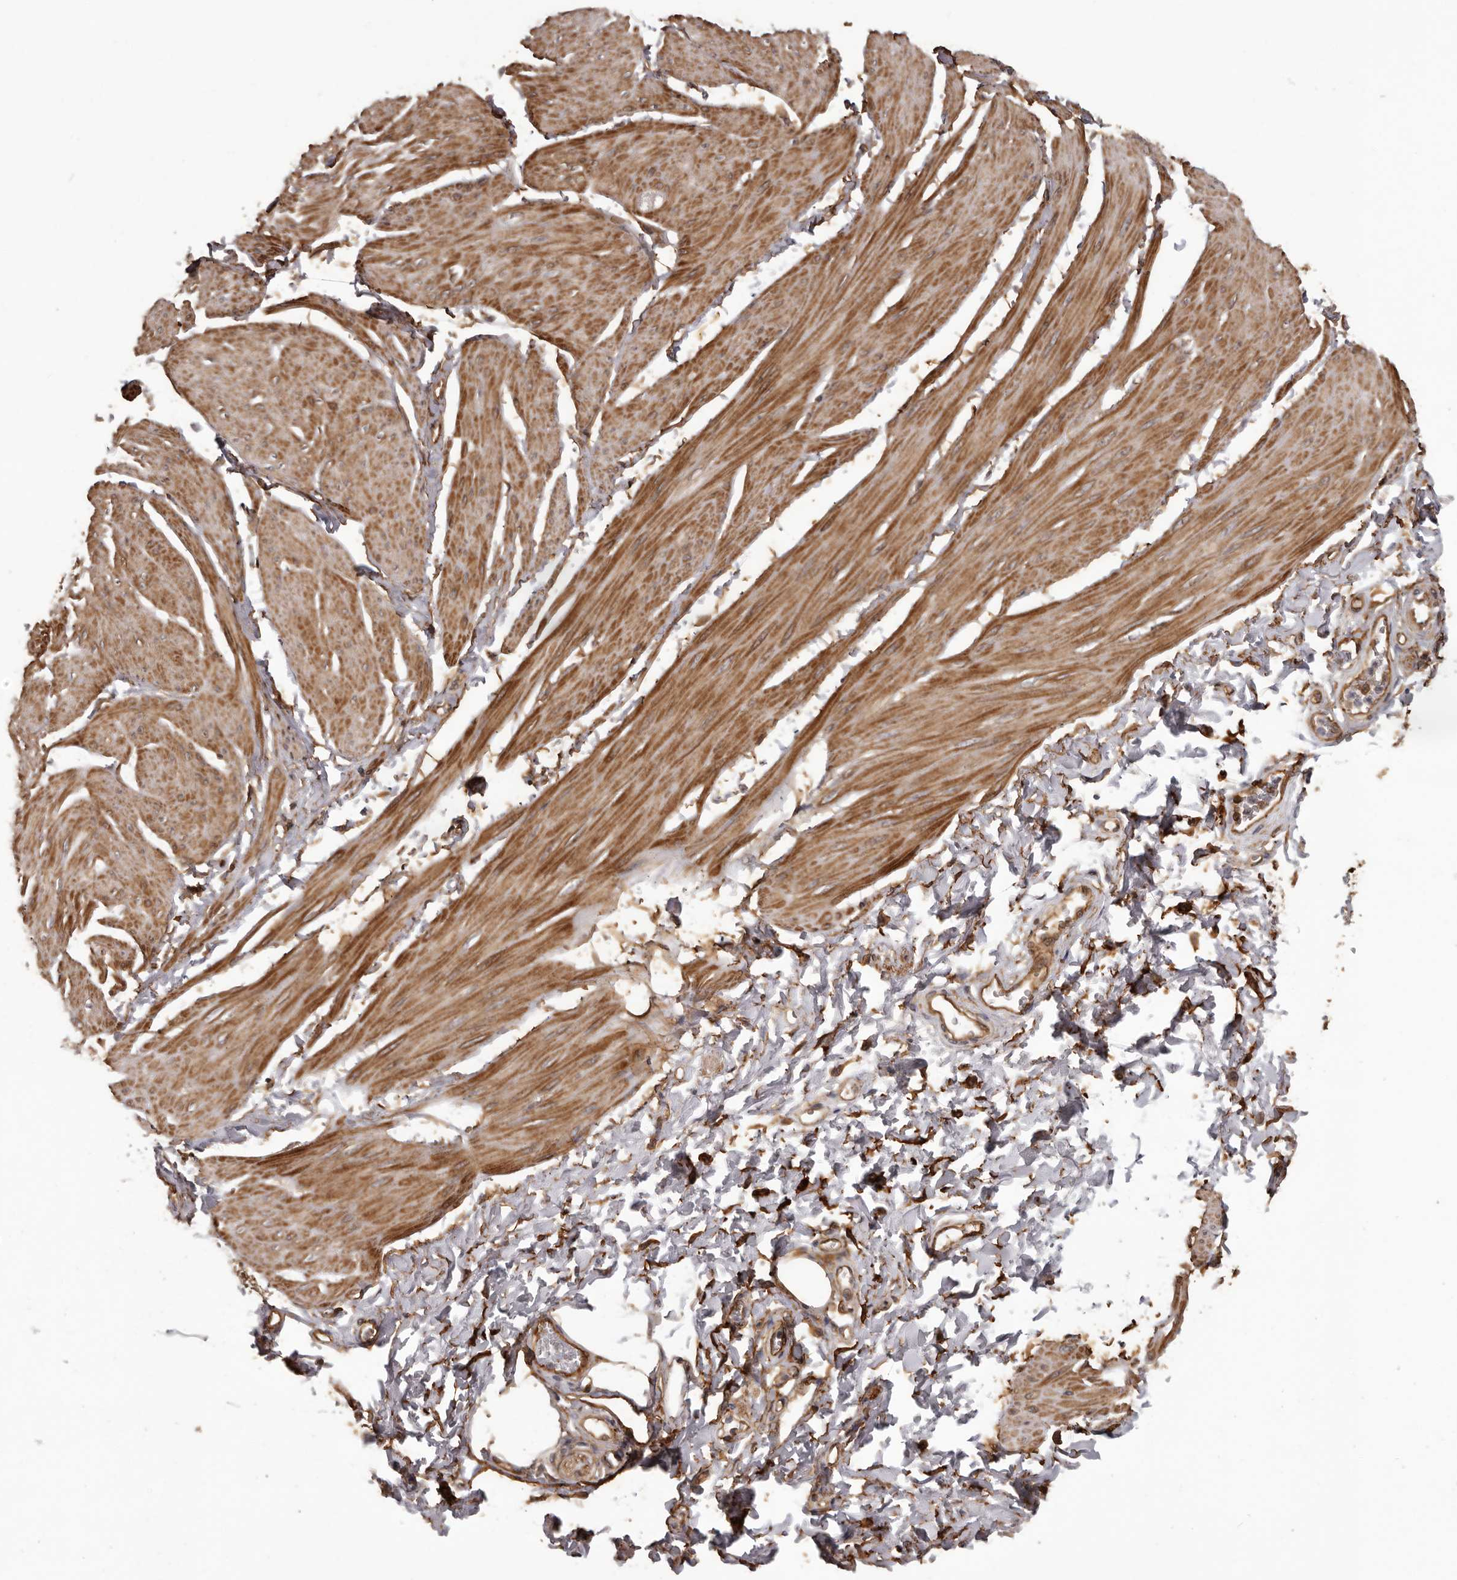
{"staining": {"intensity": "moderate", "quantity": ">75%", "location": "cytoplasmic/membranous"}, "tissue": "smooth muscle", "cell_type": "Smooth muscle cells", "image_type": "normal", "snomed": [{"axis": "morphology", "description": "Urothelial carcinoma, High grade"}, {"axis": "topography", "description": "Urinary bladder"}], "caption": "Protein staining exhibits moderate cytoplasmic/membranous staining in about >75% of smooth muscle cells in normal smooth muscle. (Stains: DAB in brown, nuclei in blue, Microscopy: brightfield microscopy at high magnification).", "gene": "SLITRK6", "patient": {"sex": "male", "age": 46}}